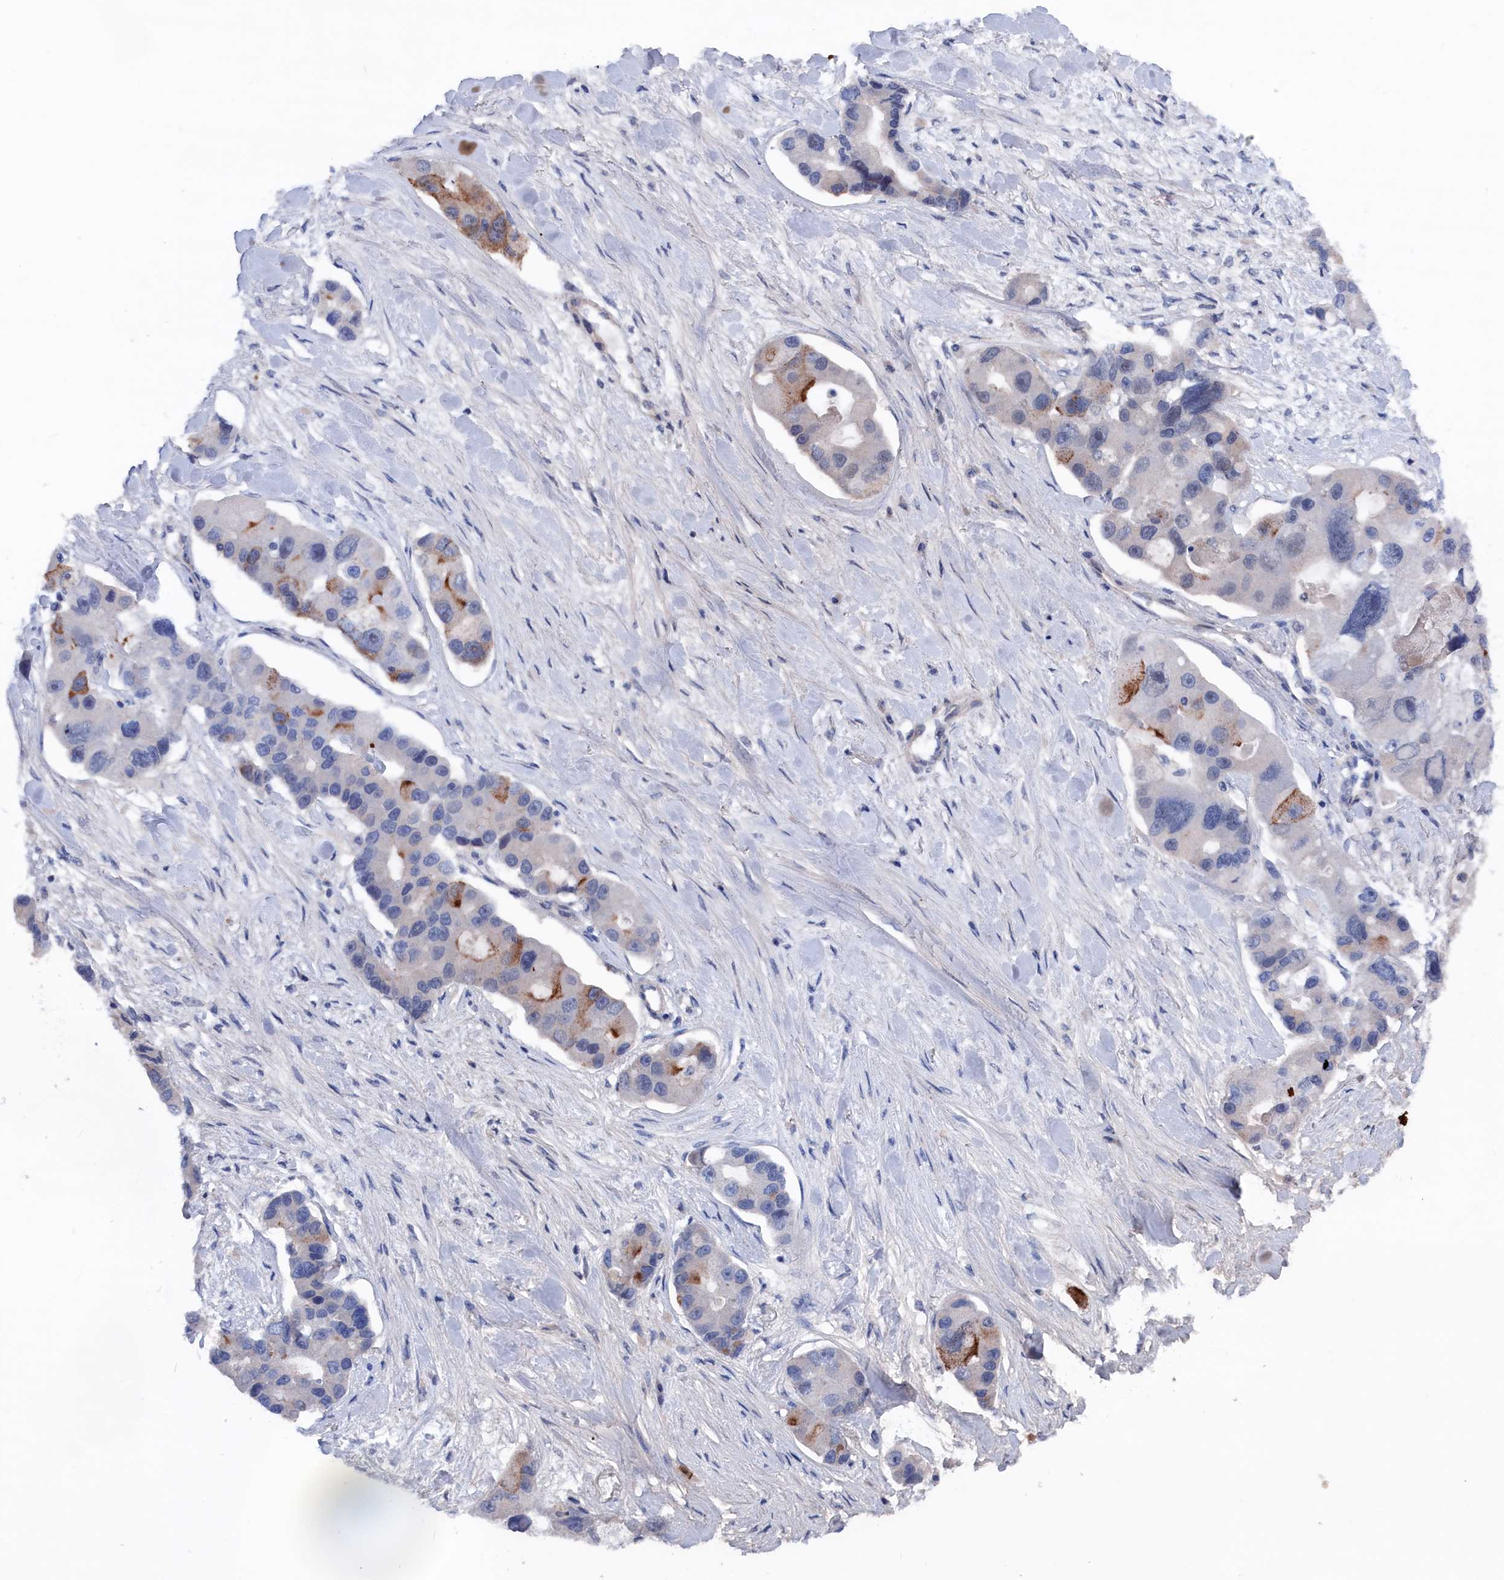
{"staining": {"intensity": "moderate", "quantity": "<25%", "location": "cytoplasmic/membranous"}, "tissue": "lung cancer", "cell_type": "Tumor cells", "image_type": "cancer", "snomed": [{"axis": "morphology", "description": "Adenocarcinoma, NOS"}, {"axis": "topography", "description": "Lung"}], "caption": "Human lung cancer stained with a brown dye shows moderate cytoplasmic/membranous positive staining in approximately <25% of tumor cells.", "gene": "MARCHF3", "patient": {"sex": "female", "age": 54}}